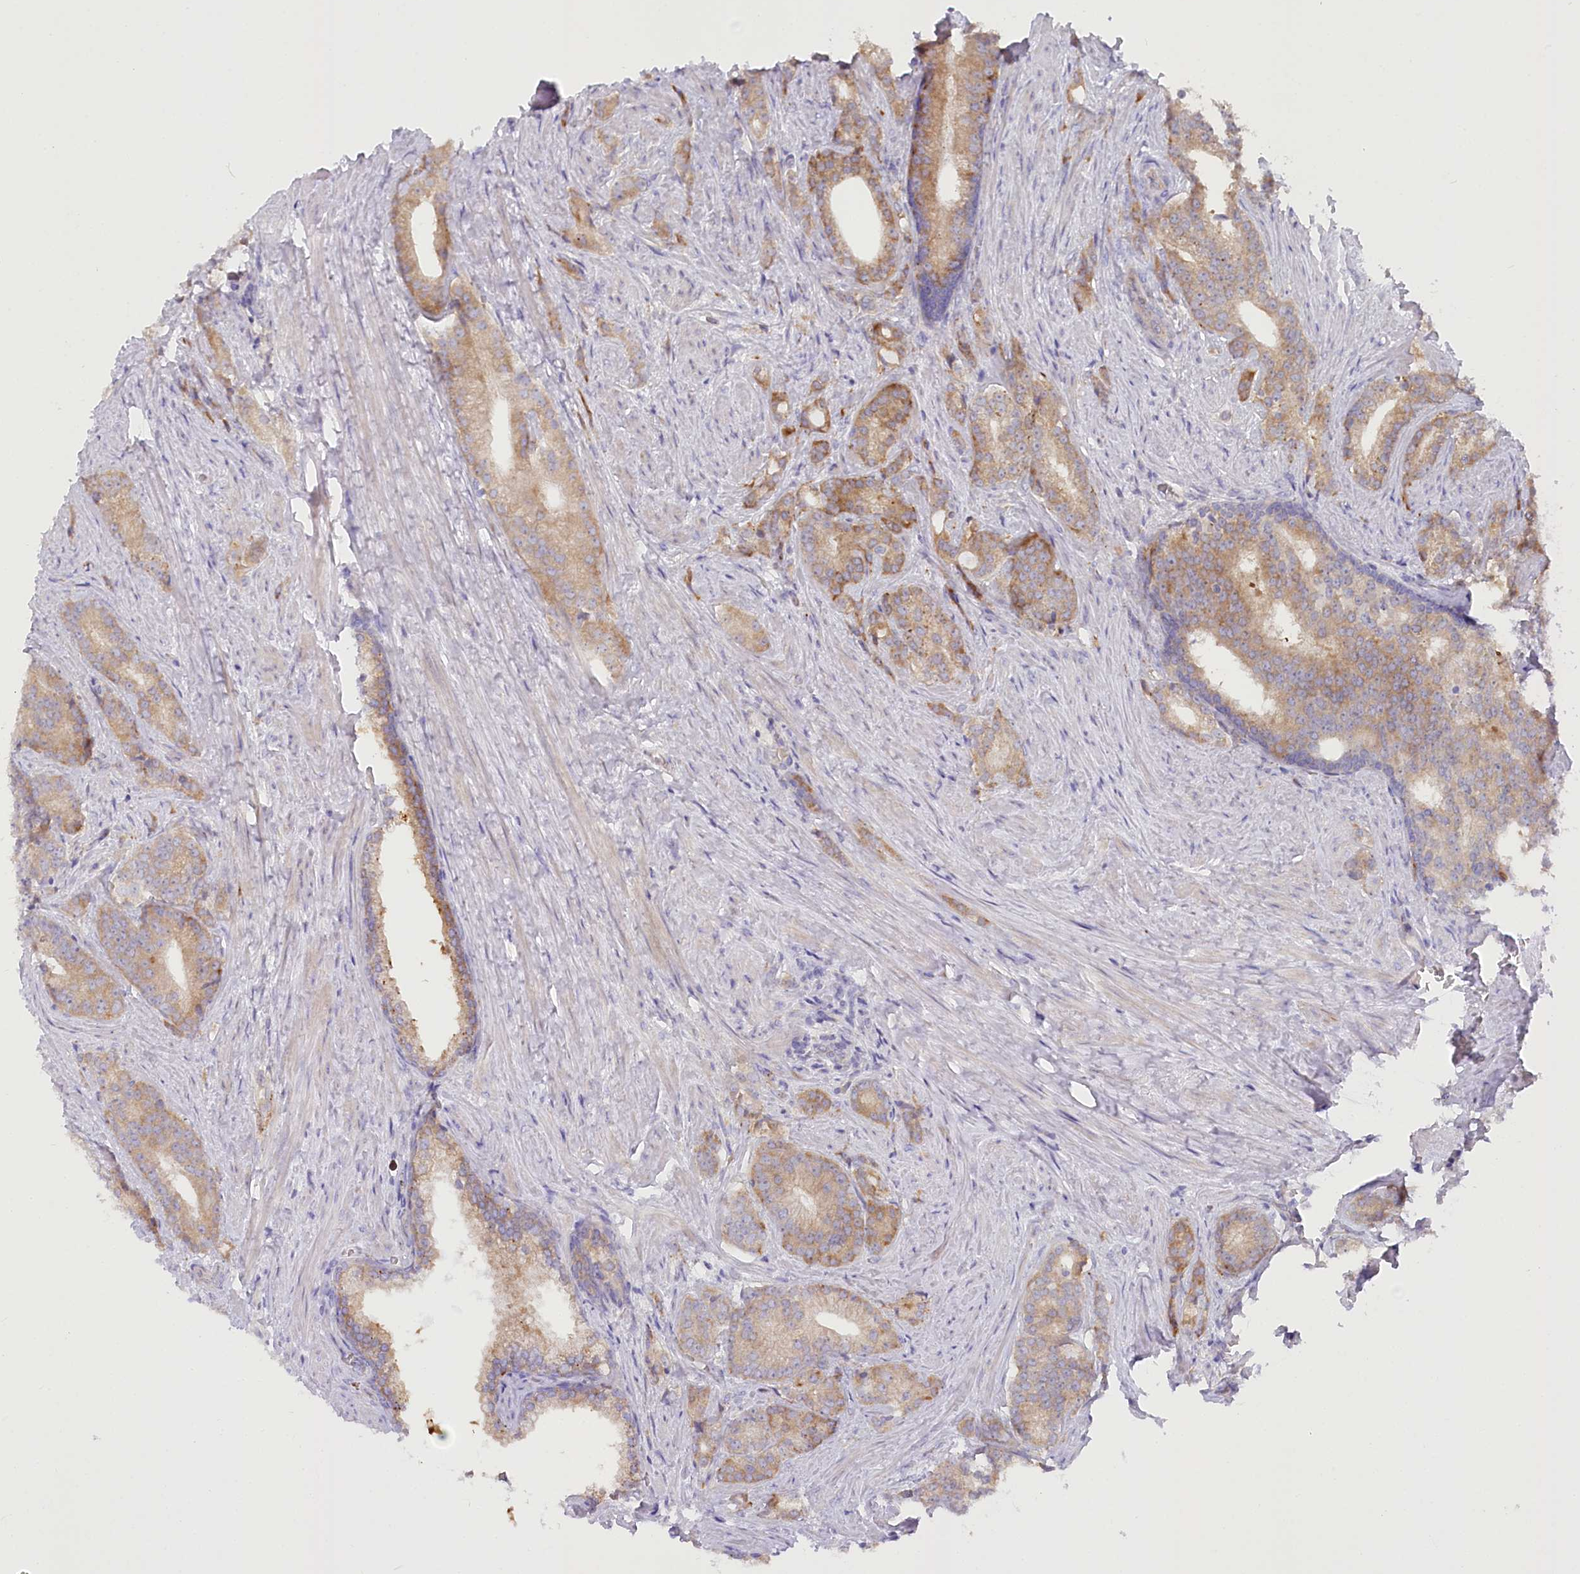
{"staining": {"intensity": "moderate", "quantity": ">75%", "location": "cytoplasmic/membranous"}, "tissue": "prostate cancer", "cell_type": "Tumor cells", "image_type": "cancer", "snomed": [{"axis": "morphology", "description": "Adenocarcinoma, Low grade"}, {"axis": "topography", "description": "Prostate"}], "caption": "Immunohistochemical staining of adenocarcinoma (low-grade) (prostate) reveals medium levels of moderate cytoplasmic/membranous expression in approximately >75% of tumor cells.", "gene": "POGLUT1", "patient": {"sex": "male", "age": 71}}